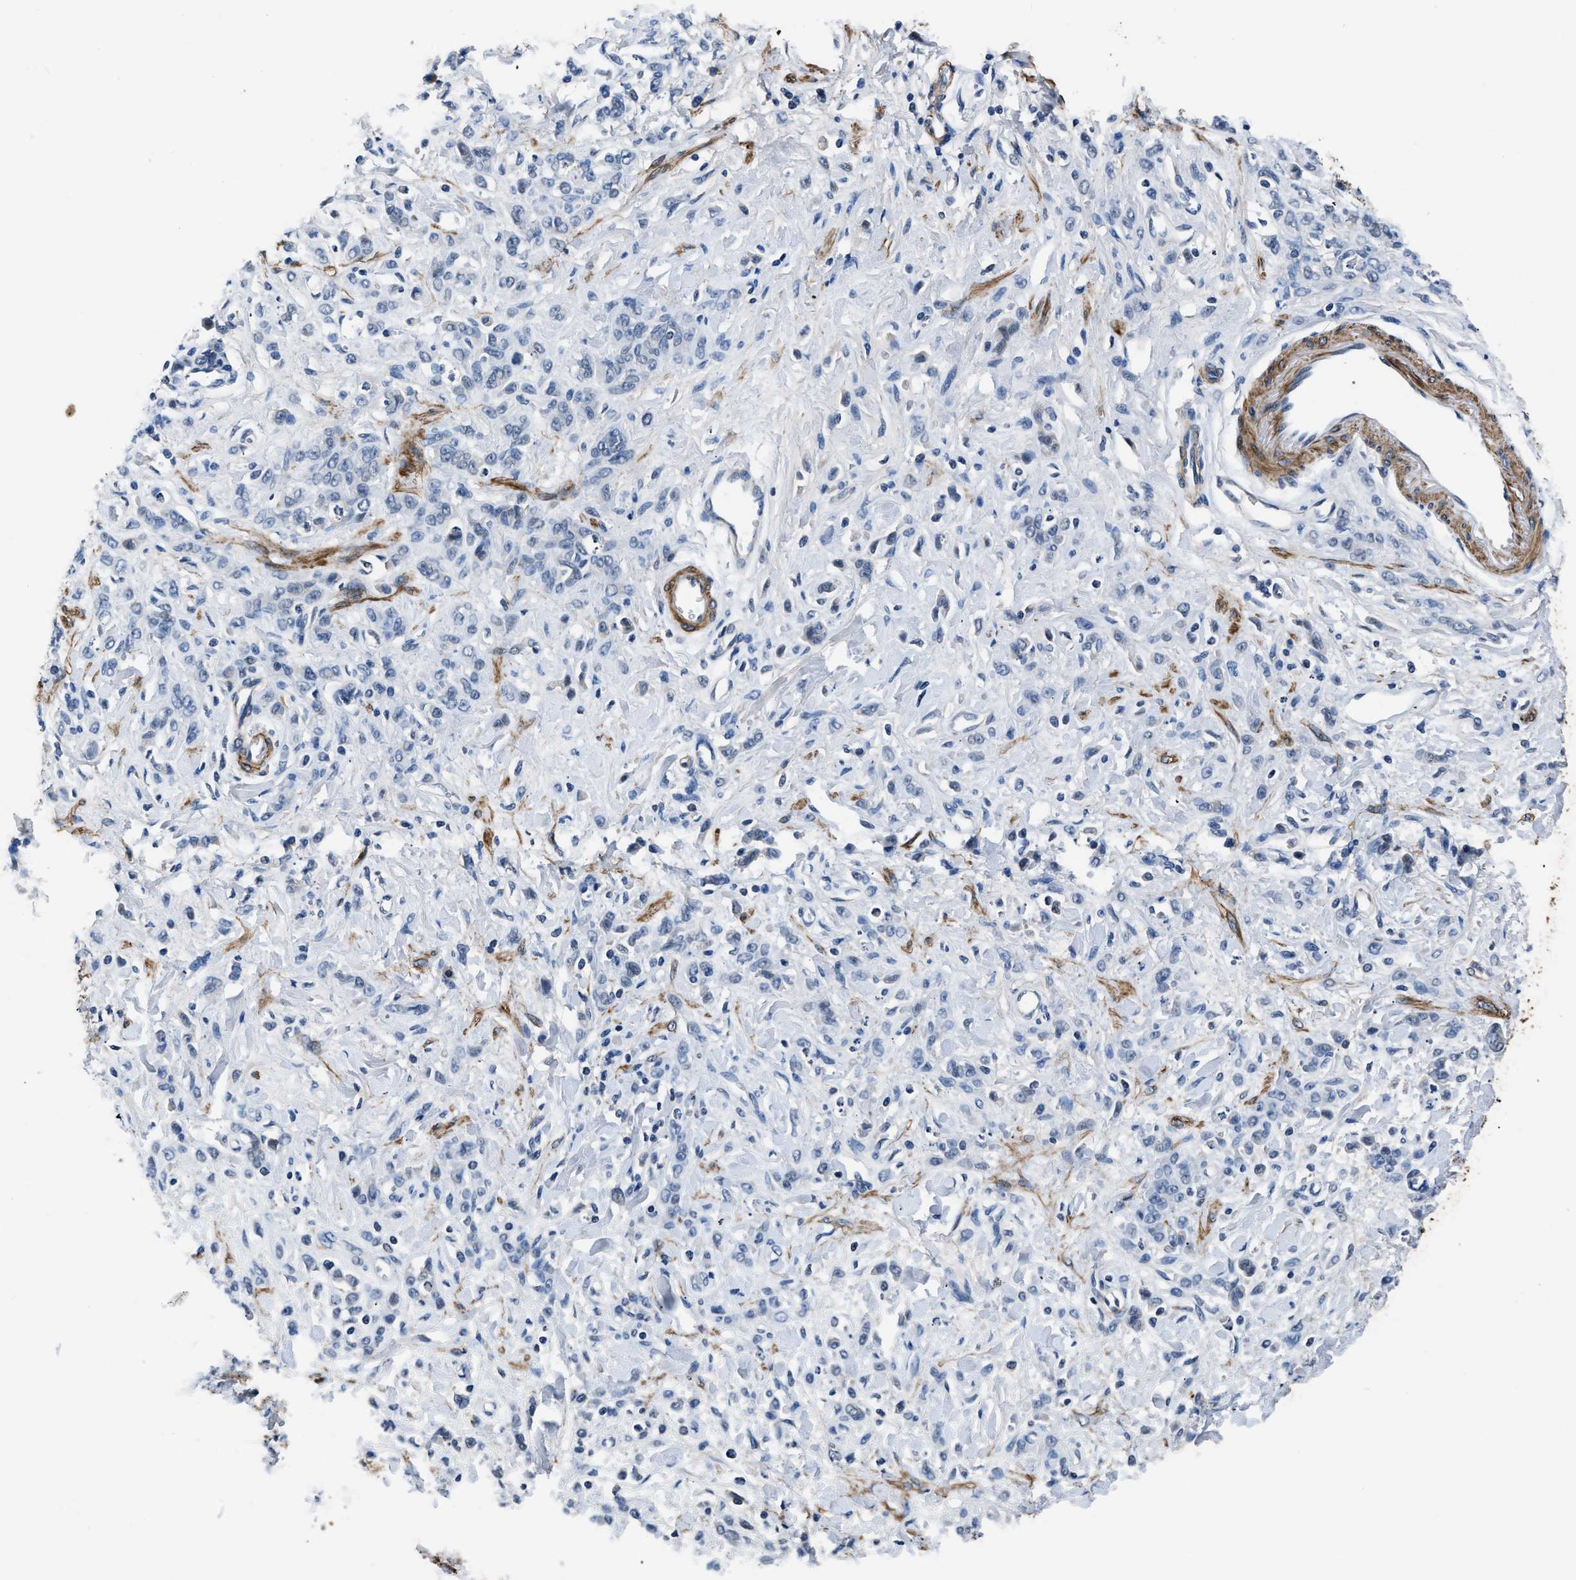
{"staining": {"intensity": "negative", "quantity": "none", "location": "none"}, "tissue": "stomach cancer", "cell_type": "Tumor cells", "image_type": "cancer", "snomed": [{"axis": "morphology", "description": "Normal tissue, NOS"}, {"axis": "morphology", "description": "Adenocarcinoma, NOS"}, {"axis": "topography", "description": "Stomach"}], "caption": "Immunohistochemistry photomicrograph of human stomach cancer stained for a protein (brown), which displays no expression in tumor cells.", "gene": "LANCL2", "patient": {"sex": "male", "age": 82}}